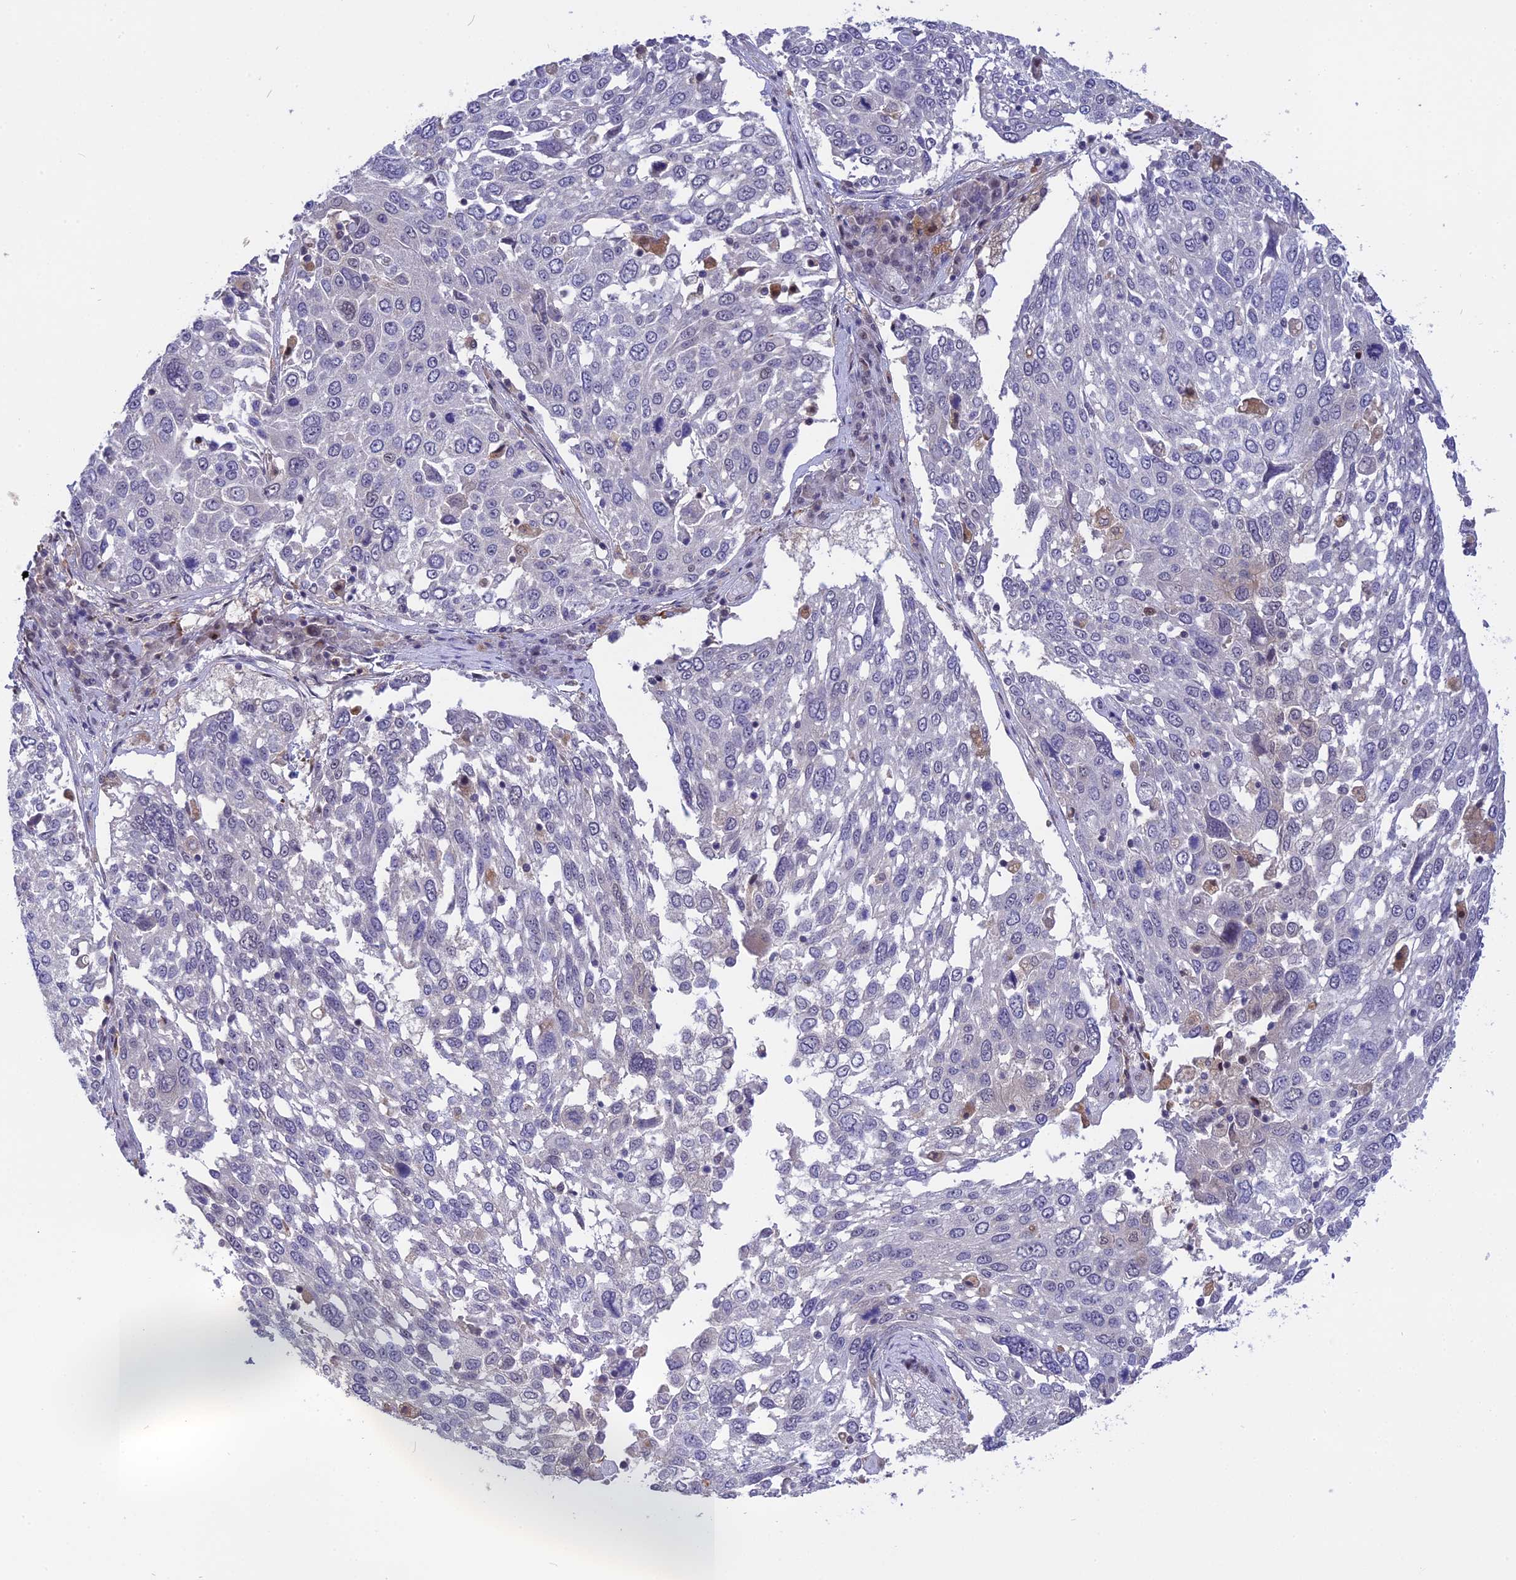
{"staining": {"intensity": "negative", "quantity": "none", "location": "none"}, "tissue": "lung cancer", "cell_type": "Tumor cells", "image_type": "cancer", "snomed": [{"axis": "morphology", "description": "Squamous cell carcinoma, NOS"}, {"axis": "topography", "description": "Lung"}], "caption": "Immunohistochemistry image of lung cancer (squamous cell carcinoma) stained for a protein (brown), which reveals no positivity in tumor cells. (DAB IHC, high magnification).", "gene": "KCTD14", "patient": {"sex": "male", "age": 65}}